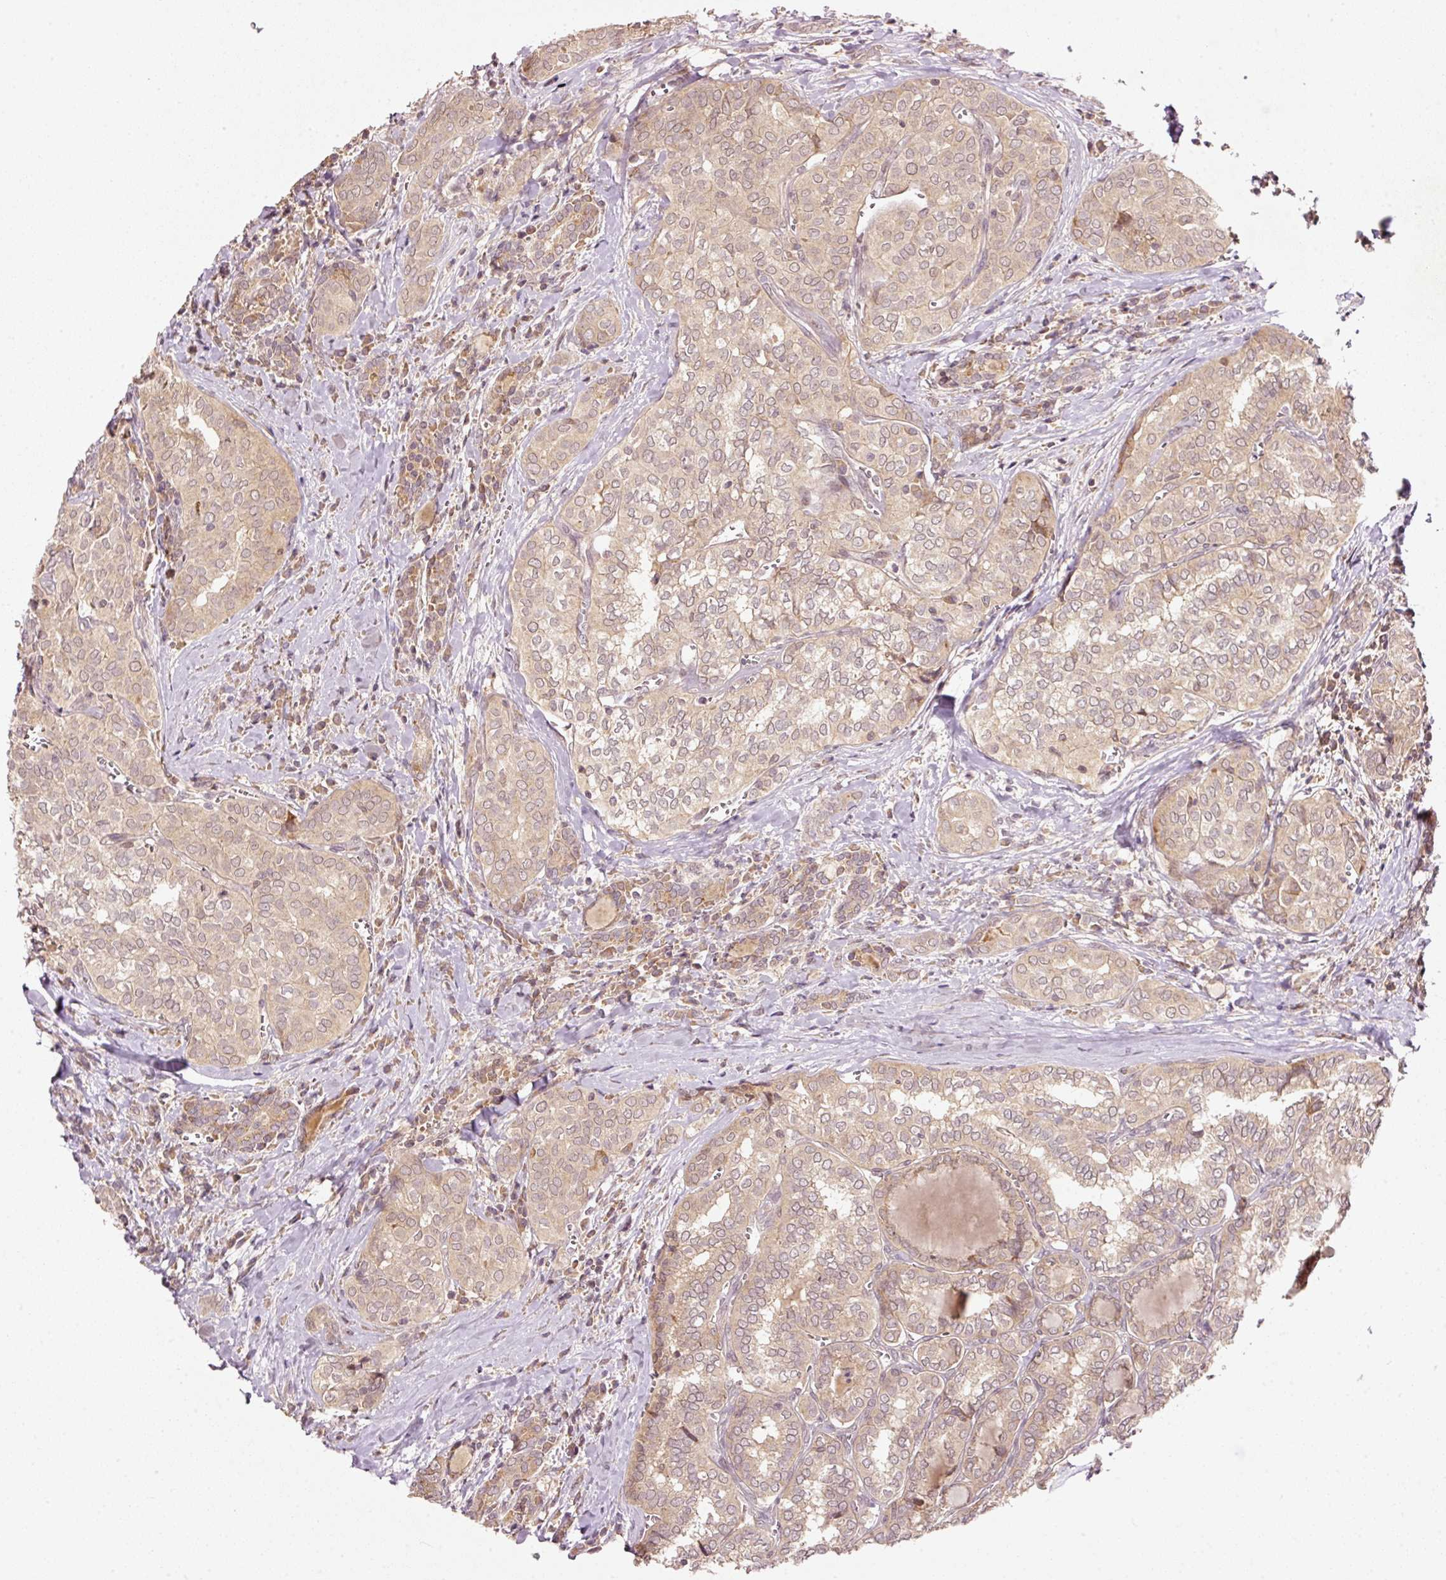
{"staining": {"intensity": "weak", "quantity": ">75%", "location": "cytoplasmic/membranous,nuclear"}, "tissue": "thyroid cancer", "cell_type": "Tumor cells", "image_type": "cancer", "snomed": [{"axis": "morphology", "description": "Papillary adenocarcinoma, NOS"}, {"axis": "topography", "description": "Thyroid gland"}], "caption": "Thyroid cancer stained for a protein (brown) demonstrates weak cytoplasmic/membranous and nuclear positive staining in about >75% of tumor cells.", "gene": "PCDHB1", "patient": {"sex": "female", "age": 30}}